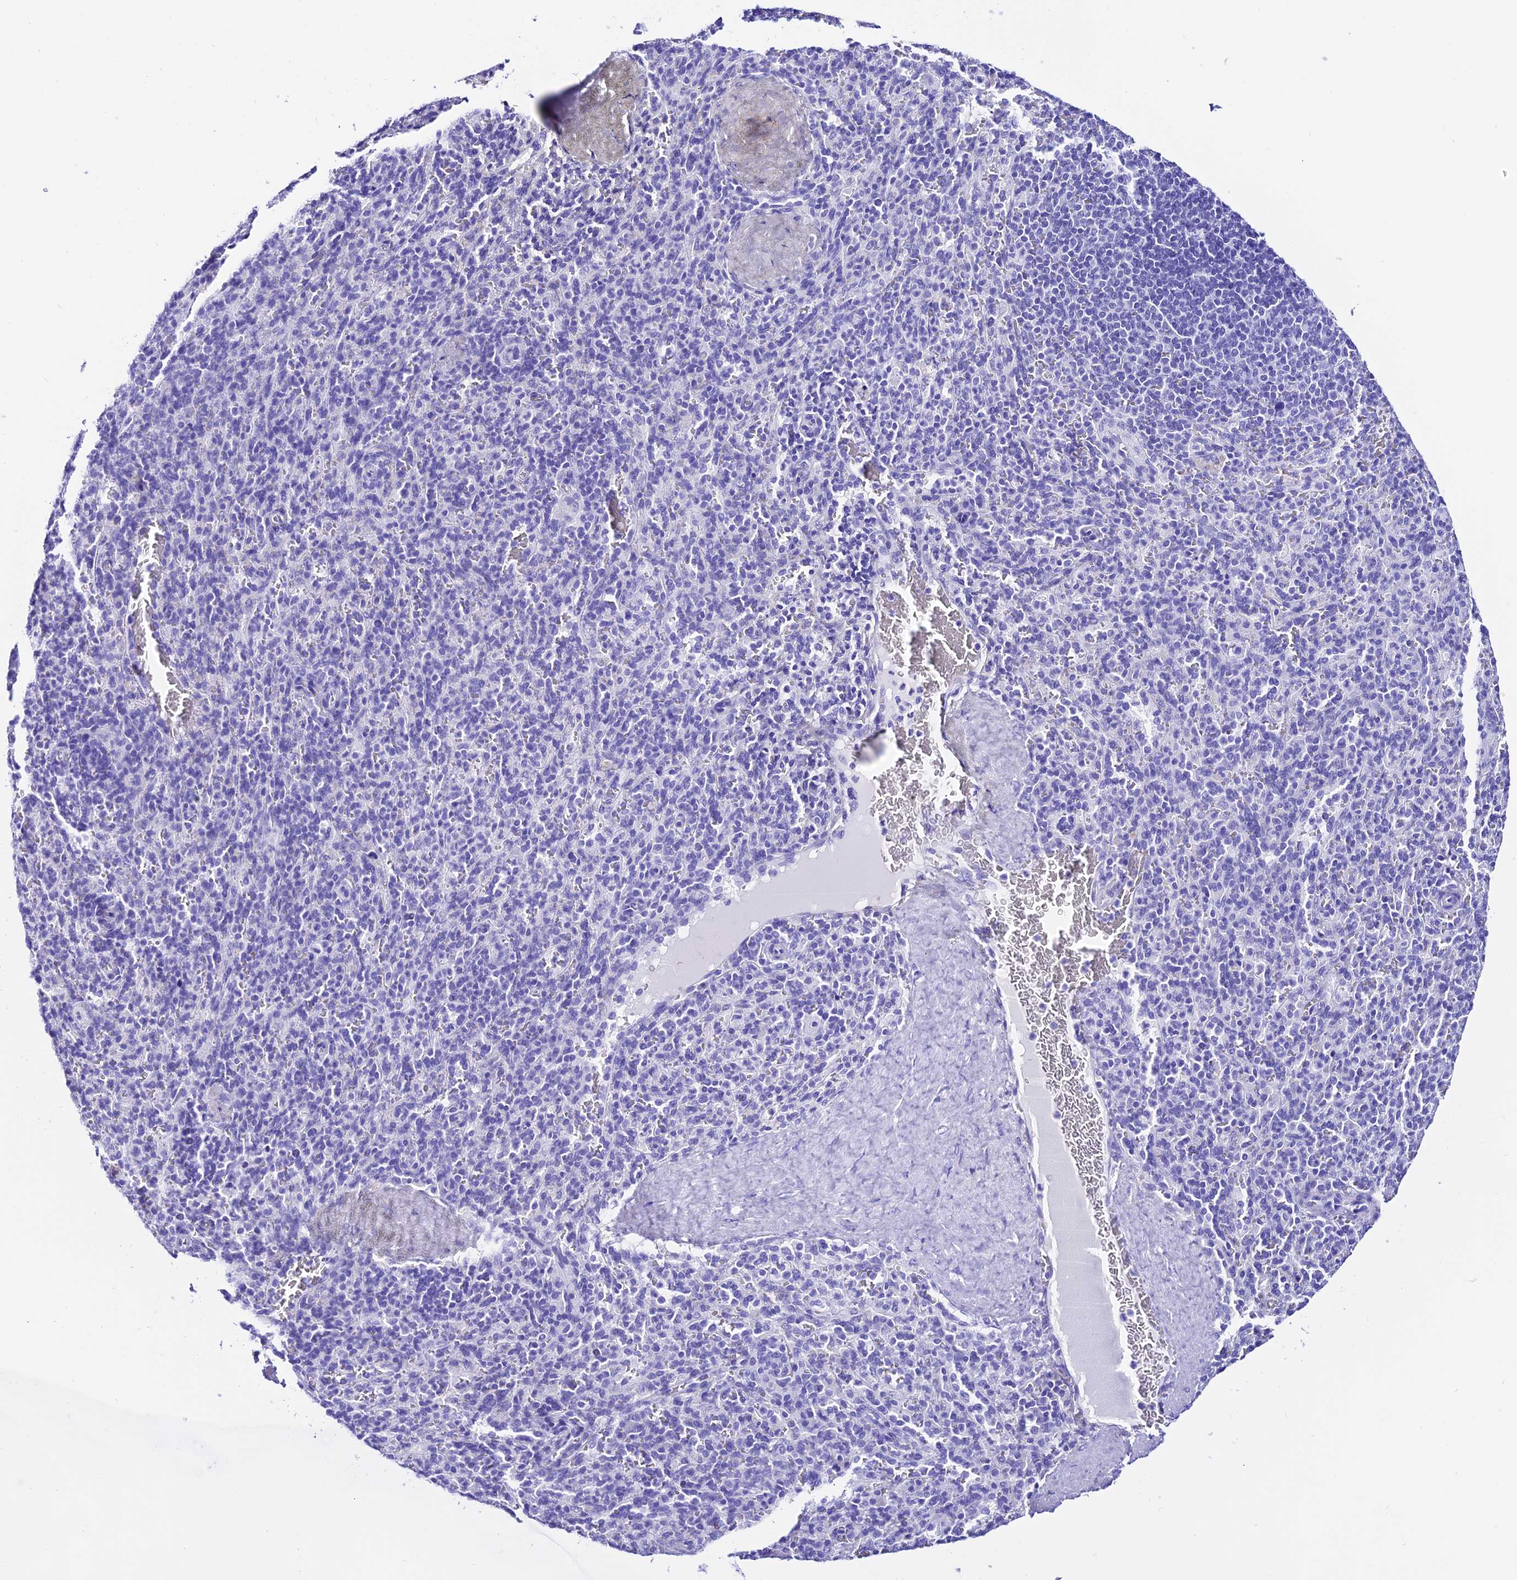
{"staining": {"intensity": "negative", "quantity": "none", "location": "none"}, "tissue": "spleen", "cell_type": "Cells in red pulp", "image_type": "normal", "snomed": [{"axis": "morphology", "description": "Normal tissue, NOS"}, {"axis": "topography", "description": "Spleen"}], "caption": "This is an immunohistochemistry micrograph of unremarkable spleen. There is no positivity in cells in red pulp.", "gene": "TRMT44", "patient": {"sex": "male", "age": 36}}